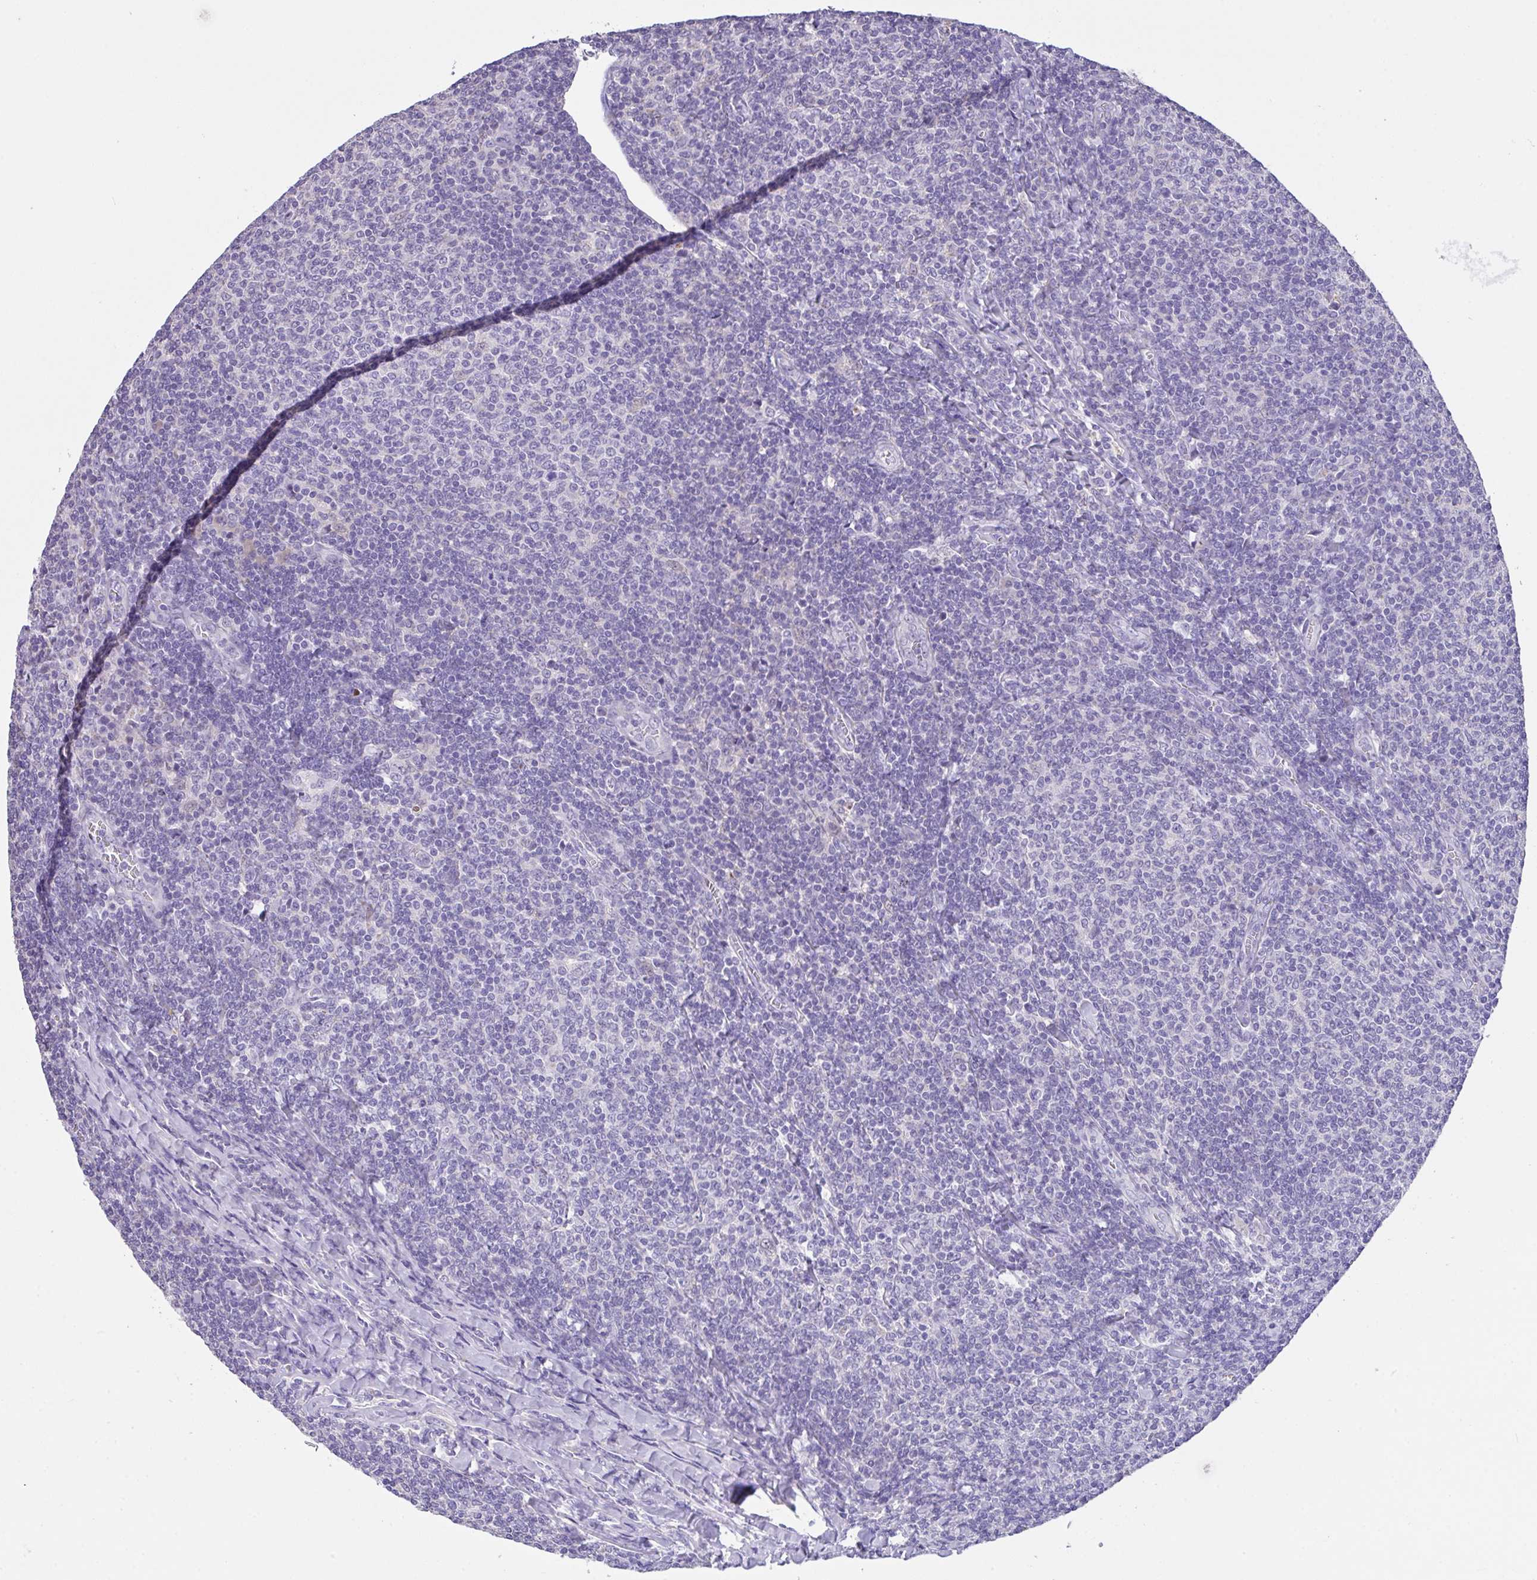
{"staining": {"intensity": "negative", "quantity": "none", "location": "none"}, "tissue": "lymphoma", "cell_type": "Tumor cells", "image_type": "cancer", "snomed": [{"axis": "morphology", "description": "Malignant lymphoma, non-Hodgkin's type, Low grade"}, {"axis": "topography", "description": "Lymph node"}], "caption": "IHC image of malignant lymphoma, non-Hodgkin's type (low-grade) stained for a protein (brown), which demonstrates no staining in tumor cells. (IHC, brightfield microscopy, high magnification).", "gene": "CA10", "patient": {"sex": "male", "age": 52}}